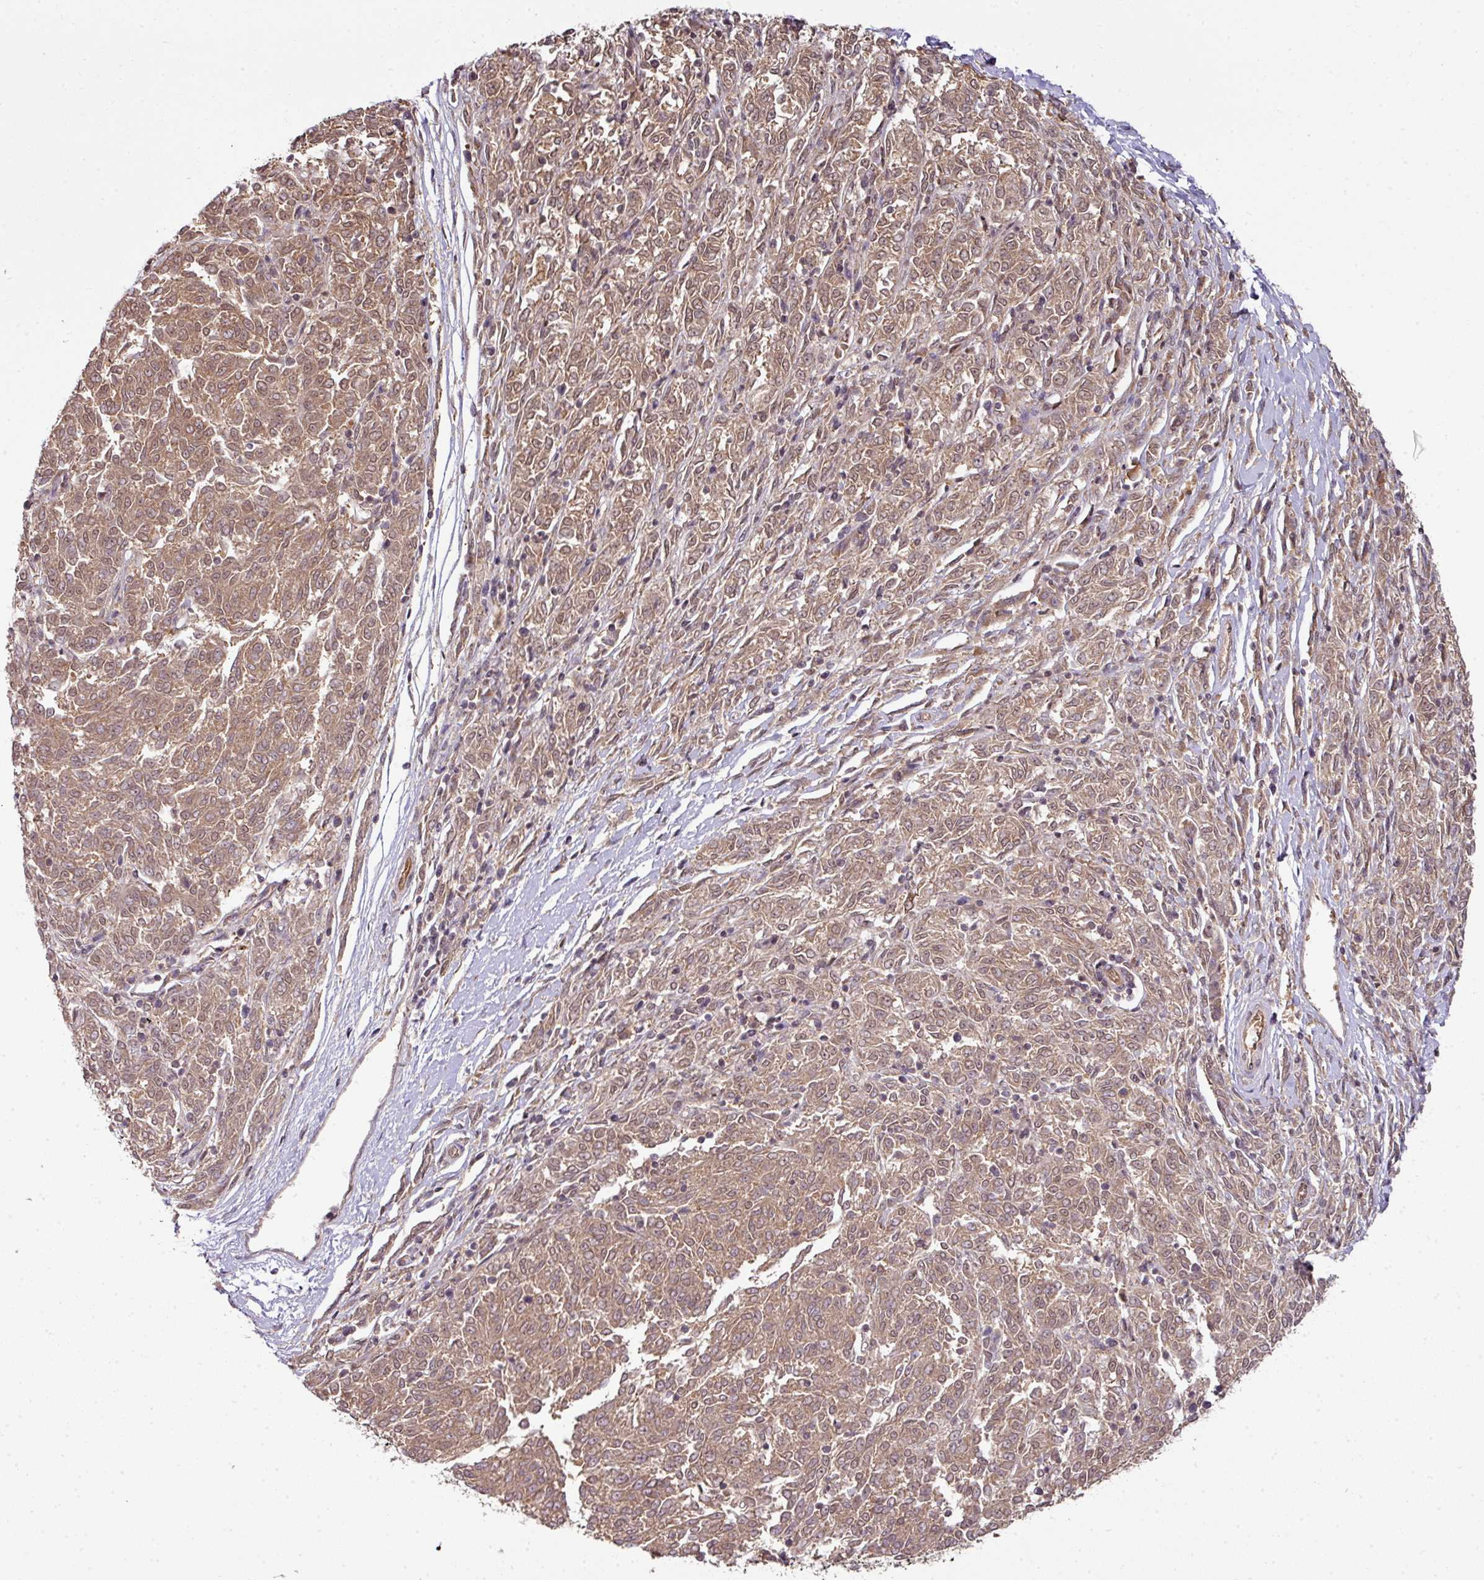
{"staining": {"intensity": "moderate", "quantity": ">75%", "location": "cytoplasmic/membranous,nuclear"}, "tissue": "melanoma", "cell_type": "Tumor cells", "image_type": "cancer", "snomed": [{"axis": "morphology", "description": "Malignant melanoma, NOS"}, {"axis": "topography", "description": "Skin"}], "caption": "The micrograph exhibits a brown stain indicating the presence of a protein in the cytoplasmic/membranous and nuclear of tumor cells in malignant melanoma.", "gene": "ANKRD18A", "patient": {"sex": "female", "age": 72}}